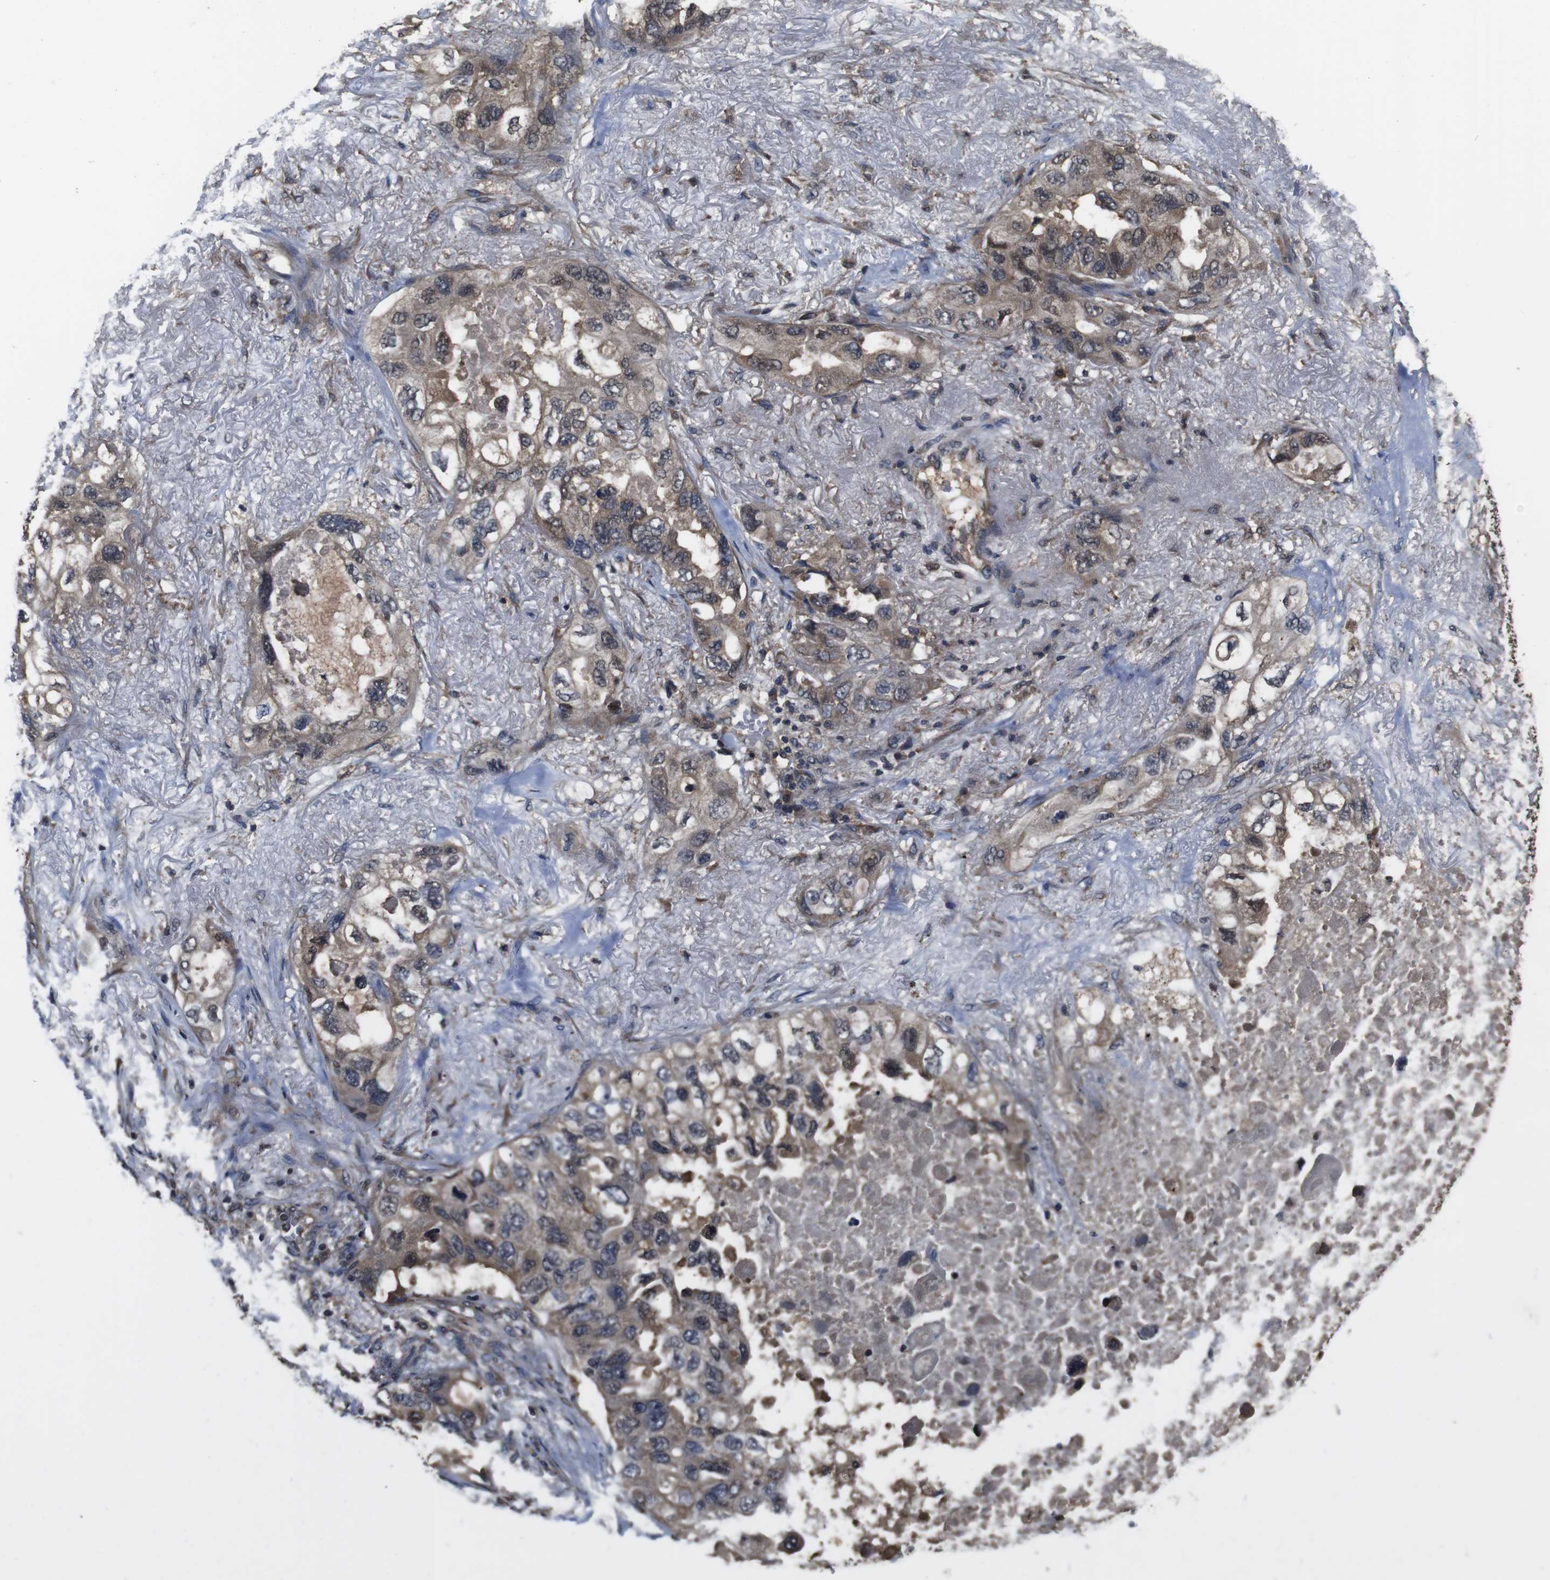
{"staining": {"intensity": "moderate", "quantity": "<25%", "location": "cytoplasmic/membranous"}, "tissue": "lung cancer", "cell_type": "Tumor cells", "image_type": "cancer", "snomed": [{"axis": "morphology", "description": "Squamous cell carcinoma, NOS"}, {"axis": "topography", "description": "Lung"}], "caption": "Protein staining demonstrates moderate cytoplasmic/membranous expression in about <25% of tumor cells in lung cancer. (IHC, brightfield microscopy, high magnification).", "gene": "CXCL11", "patient": {"sex": "female", "age": 73}}